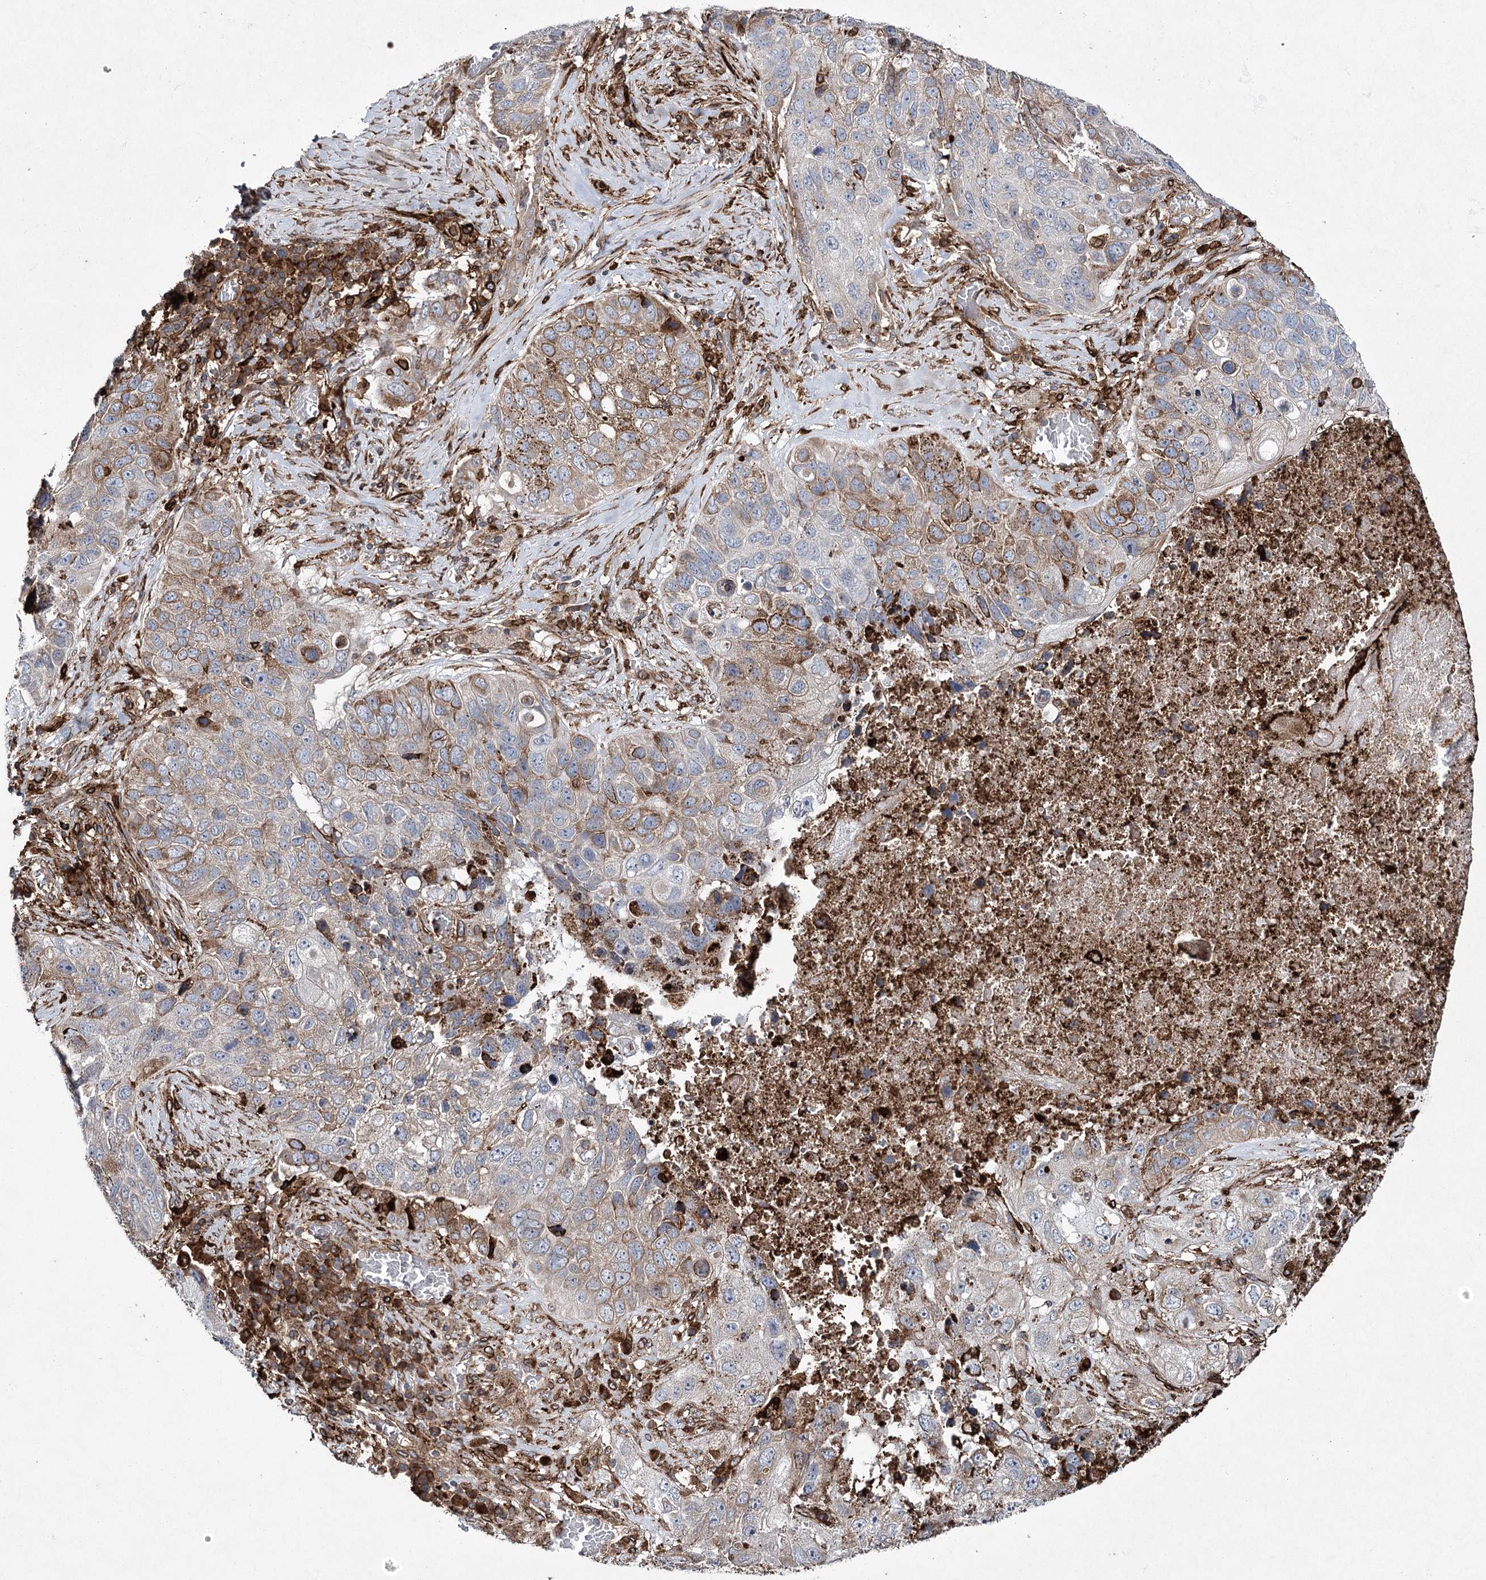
{"staining": {"intensity": "moderate", "quantity": "25%-75%", "location": "cytoplasmic/membranous"}, "tissue": "lung cancer", "cell_type": "Tumor cells", "image_type": "cancer", "snomed": [{"axis": "morphology", "description": "Squamous cell carcinoma, NOS"}, {"axis": "topography", "description": "Lung"}], "caption": "Protein staining shows moderate cytoplasmic/membranous expression in approximately 25%-75% of tumor cells in lung cancer.", "gene": "DCUN1D4", "patient": {"sex": "male", "age": 61}}